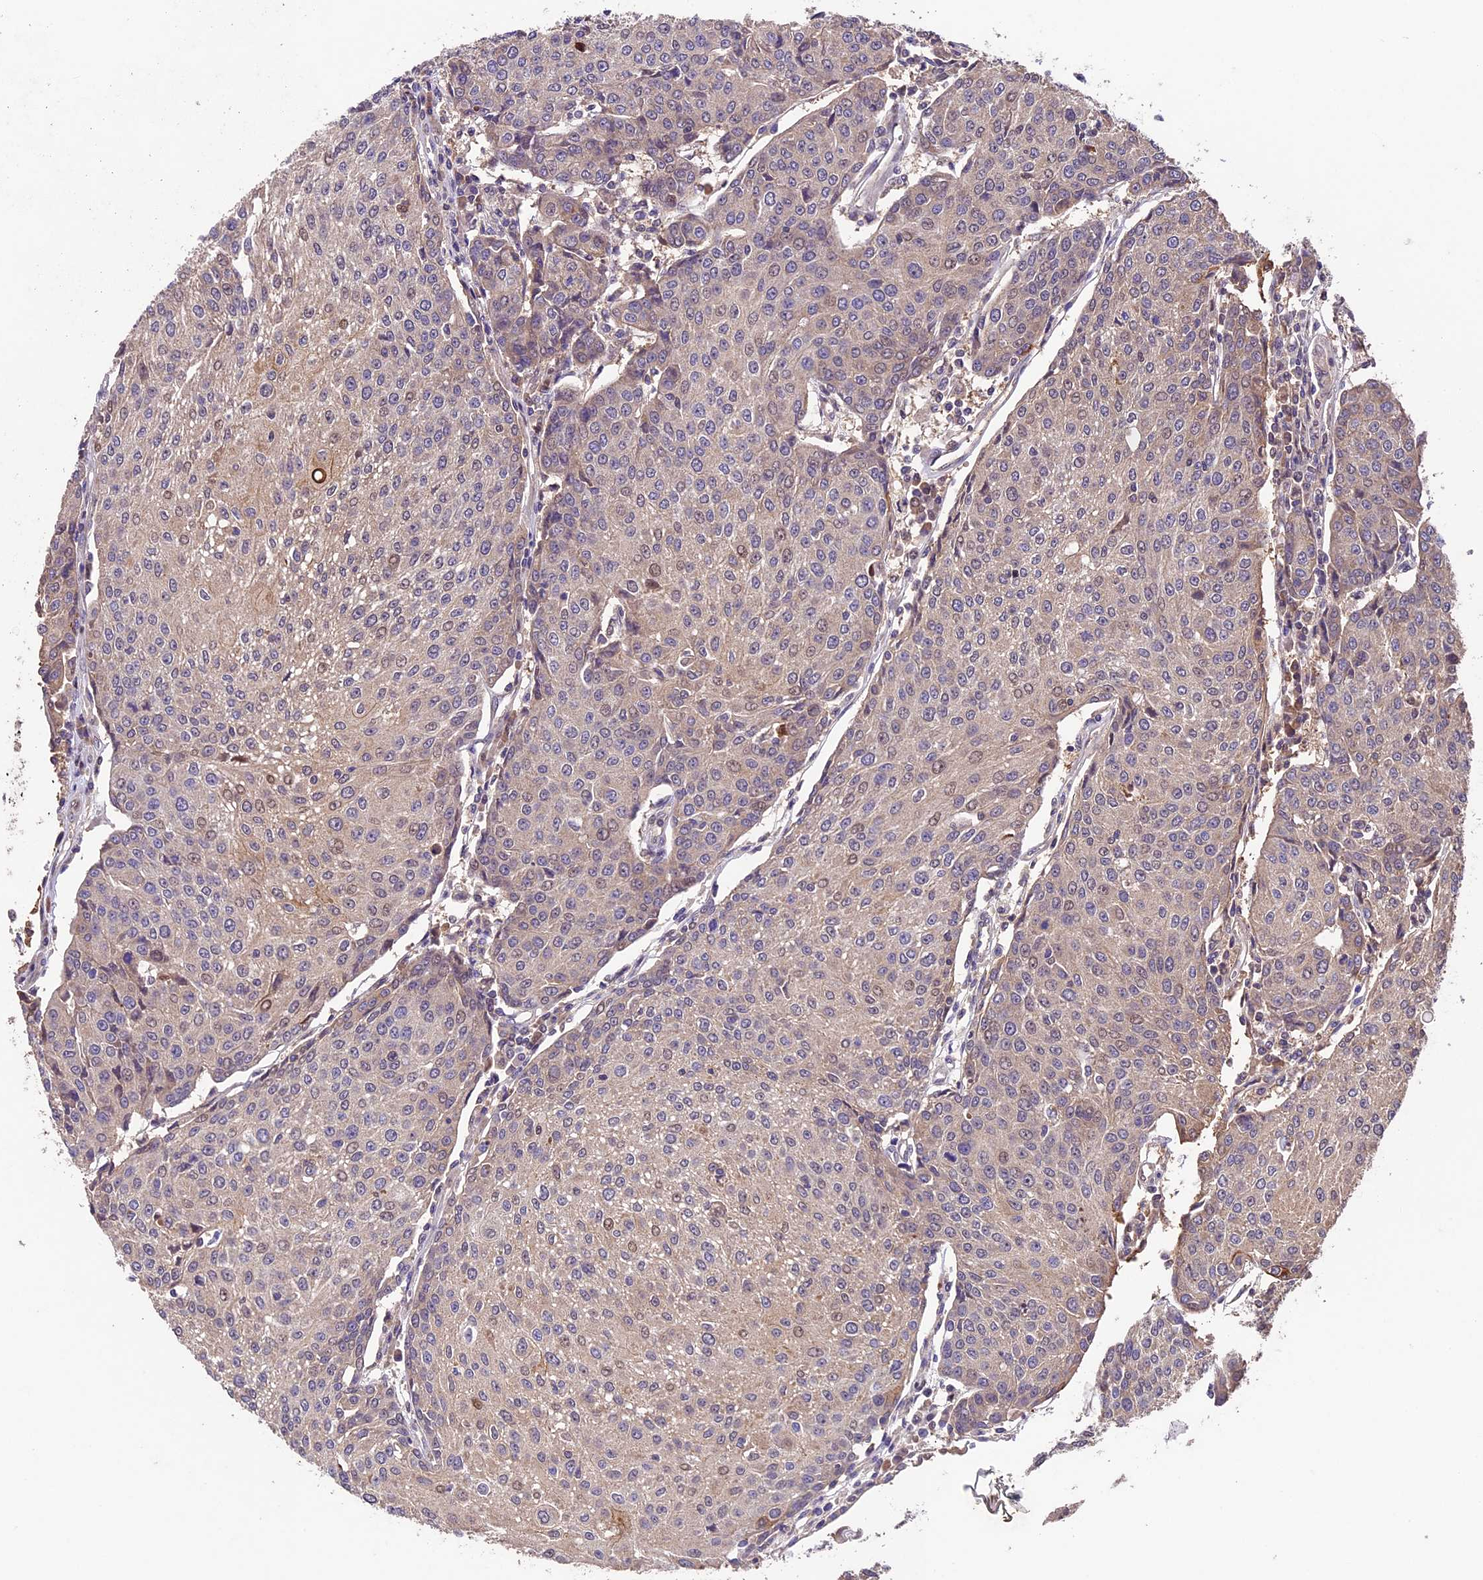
{"staining": {"intensity": "weak", "quantity": "<25%", "location": "cytoplasmic/membranous,nuclear"}, "tissue": "urothelial cancer", "cell_type": "Tumor cells", "image_type": "cancer", "snomed": [{"axis": "morphology", "description": "Urothelial carcinoma, High grade"}, {"axis": "topography", "description": "Urinary bladder"}], "caption": "IHC histopathology image of neoplastic tissue: urothelial cancer stained with DAB (3,3'-diaminobenzidine) demonstrates no significant protein positivity in tumor cells.", "gene": "SBNO2", "patient": {"sex": "female", "age": 85}}